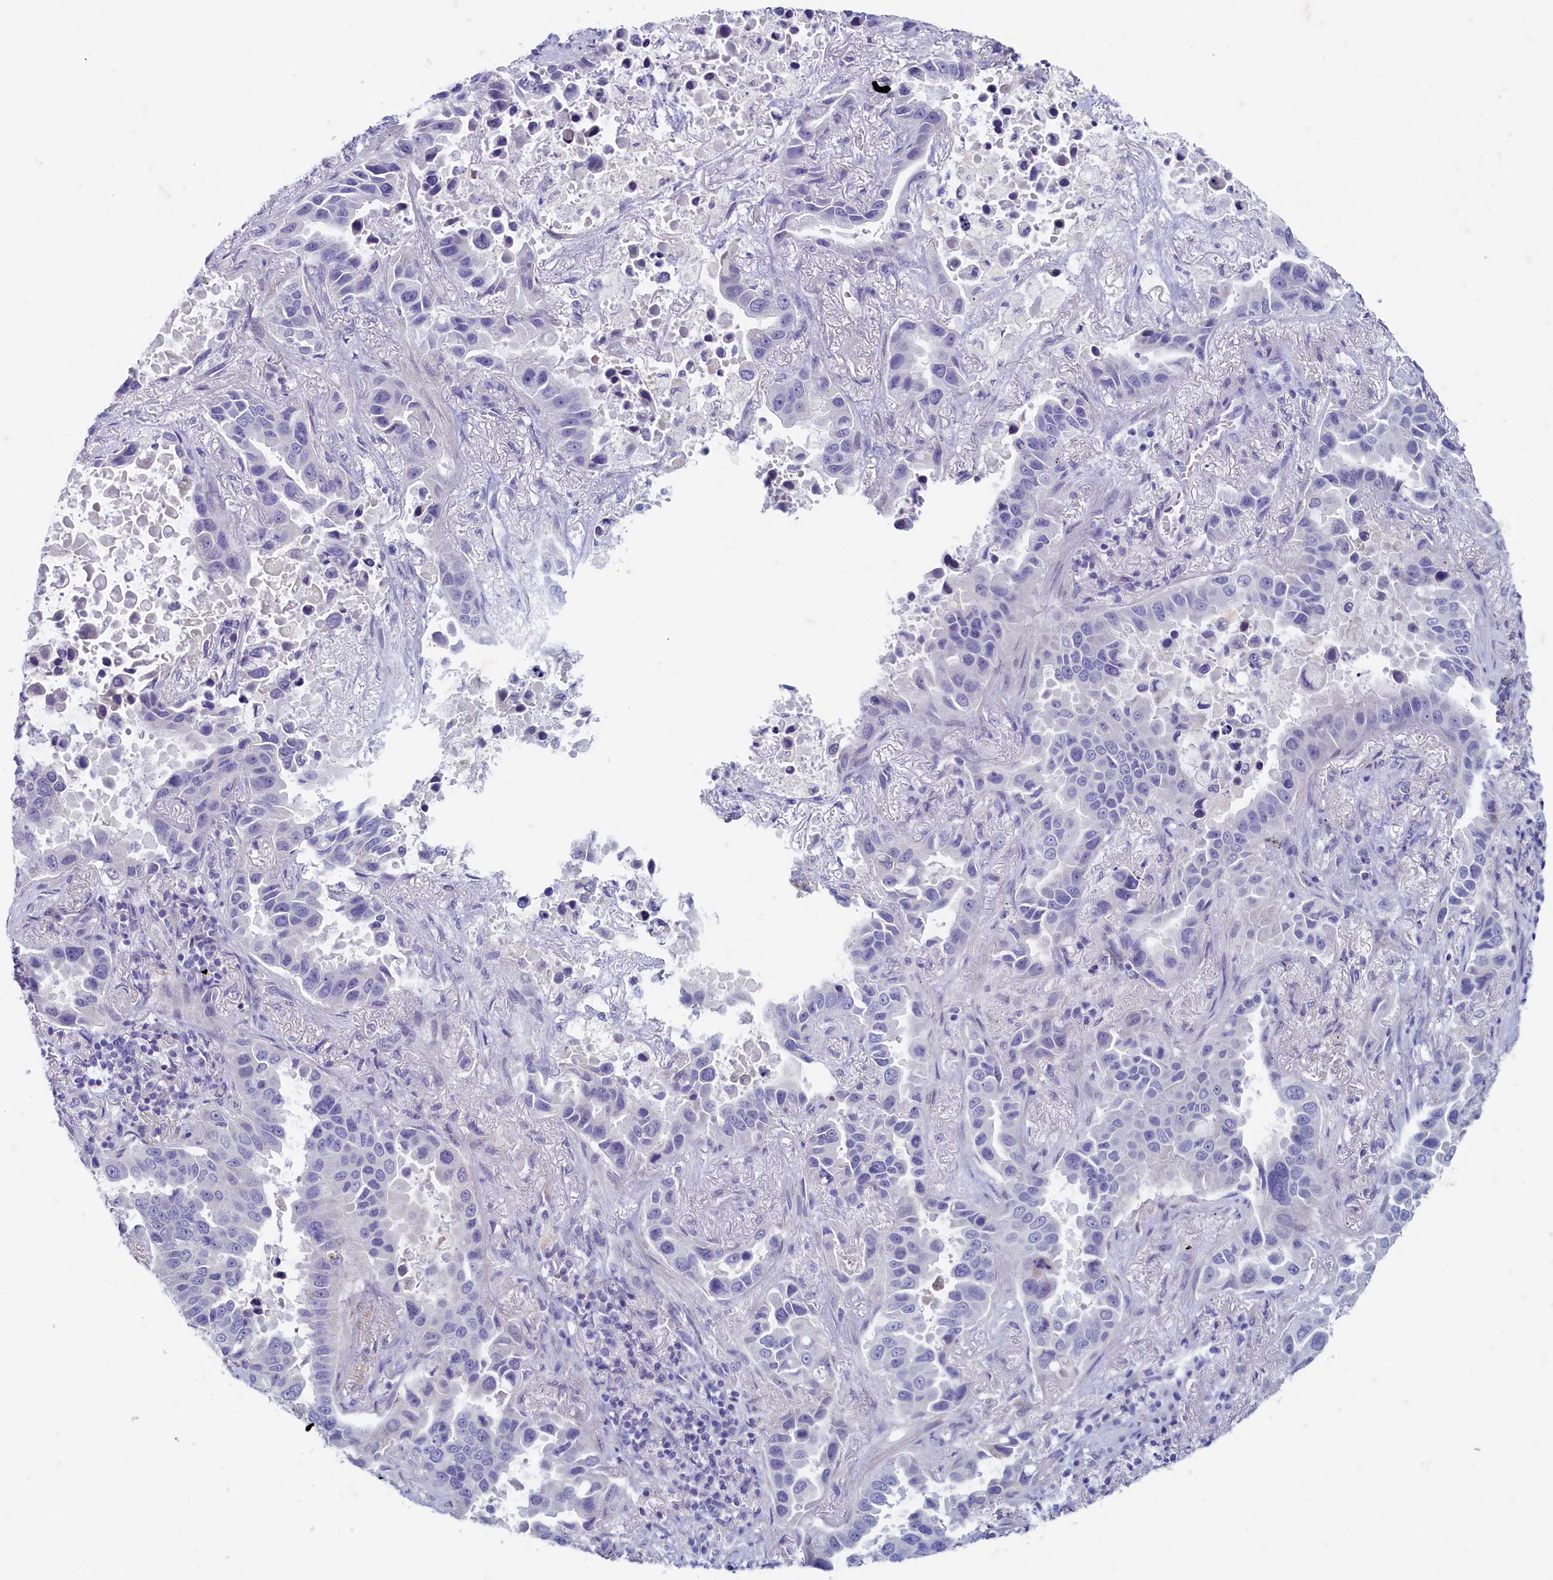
{"staining": {"intensity": "negative", "quantity": "none", "location": "none"}, "tissue": "lung cancer", "cell_type": "Tumor cells", "image_type": "cancer", "snomed": [{"axis": "morphology", "description": "Adenocarcinoma, NOS"}, {"axis": "topography", "description": "Lung"}], "caption": "Protein analysis of lung adenocarcinoma demonstrates no significant staining in tumor cells.", "gene": "MAP1LC3A", "patient": {"sex": "male", "age": 64}}